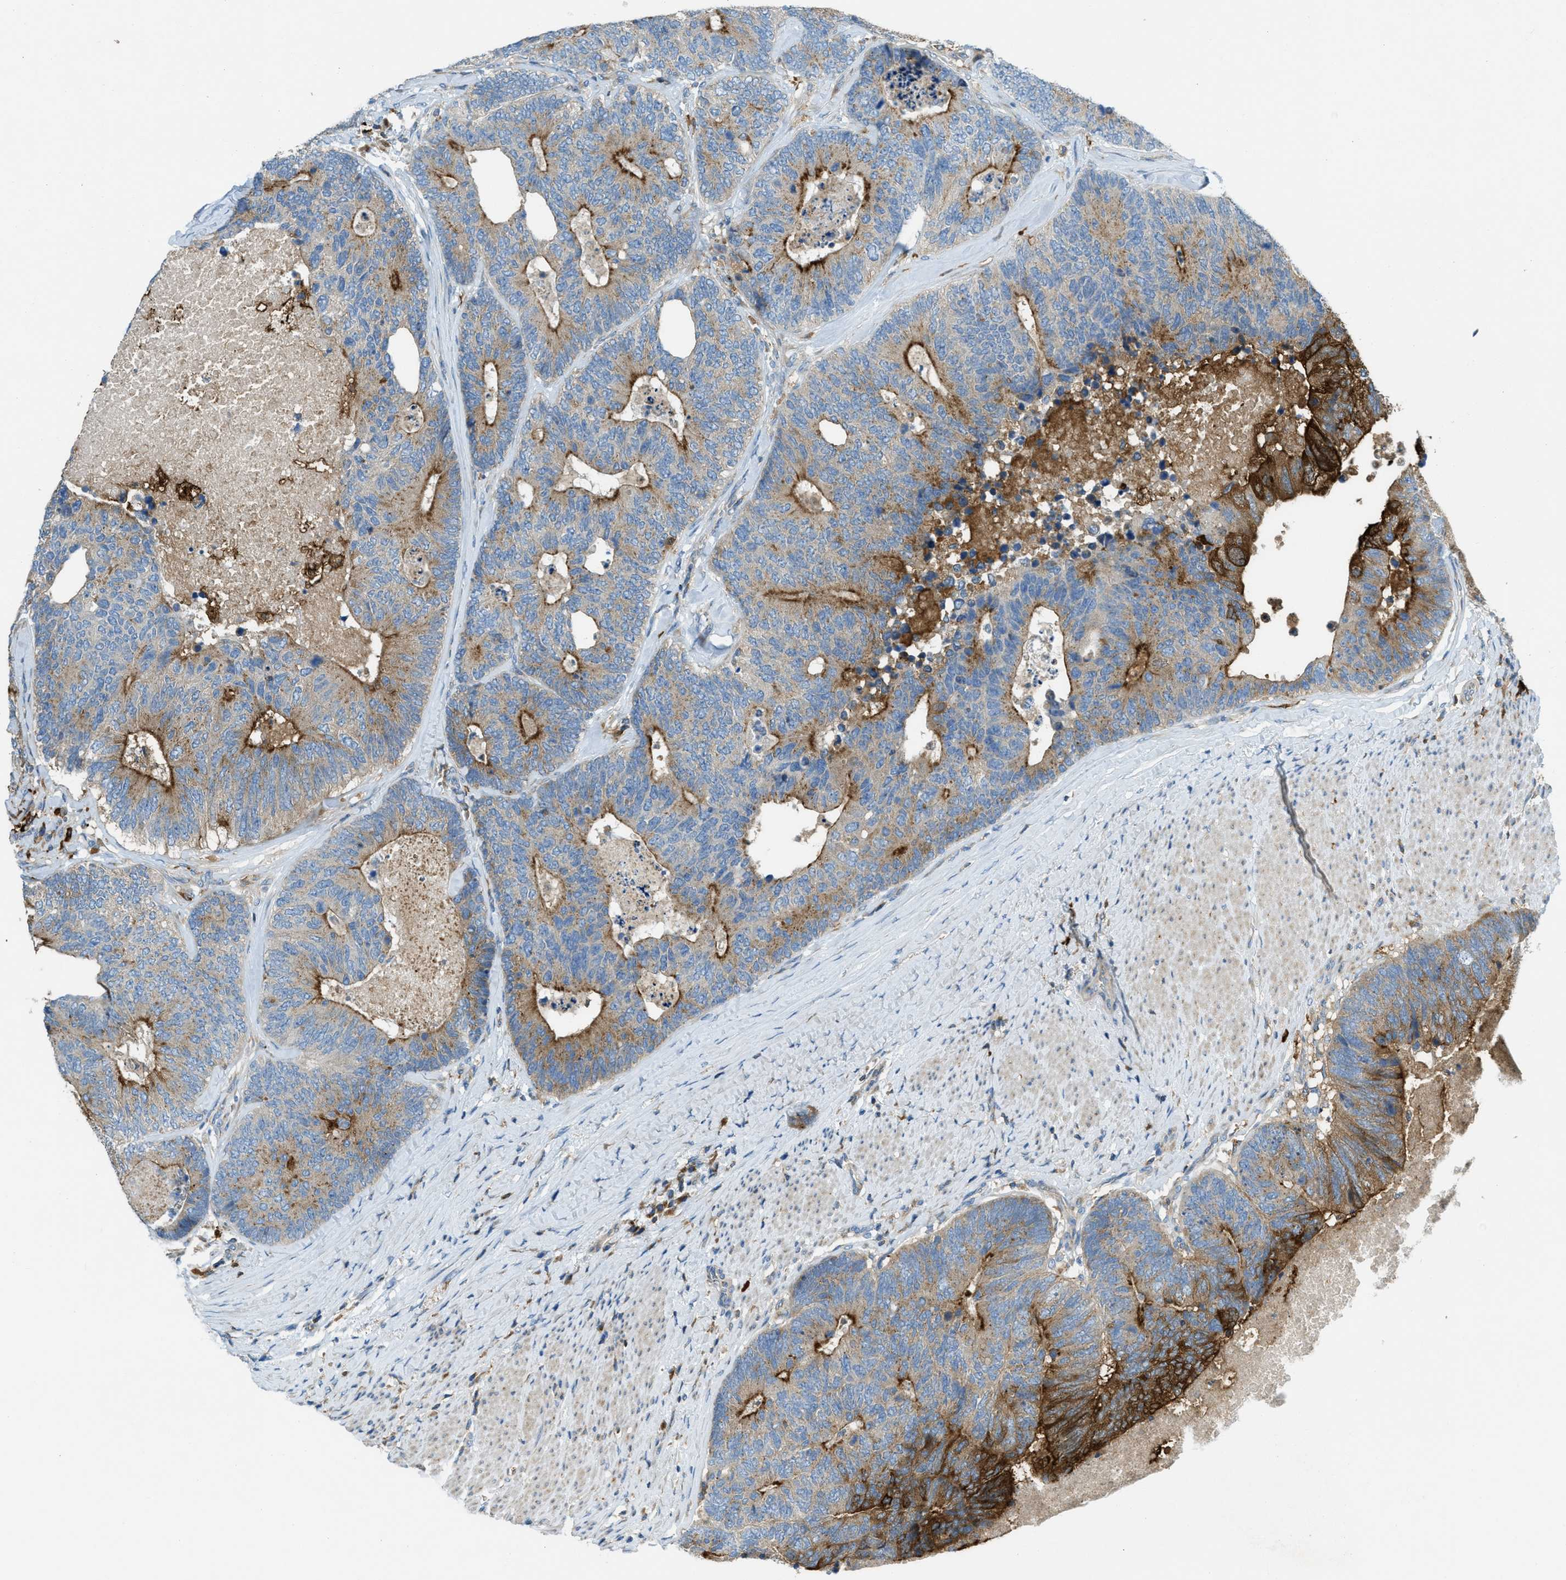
{"staining": {"intensity": "strong", "quantity": "<25%", "location": "cytoplasmic/membranous"}, "tissue": "colorectal cancer", "cell_type": "Tumor cells", "image_type": "cancer", "snomed": [{"axis": "morphology", "description": "Adenocarcinoma, NOS"}, {"axis": "topography", "description": "Colon"}], "caption": "Immunohistochemical staining of human colorectal adenocarcinoma demonstrates medium levels of strong cytoplasmic/membranous protein expression in about <25% of tumor cells.", "gene": "RFFL", "patient": {"sex": "female", "age": 67}}